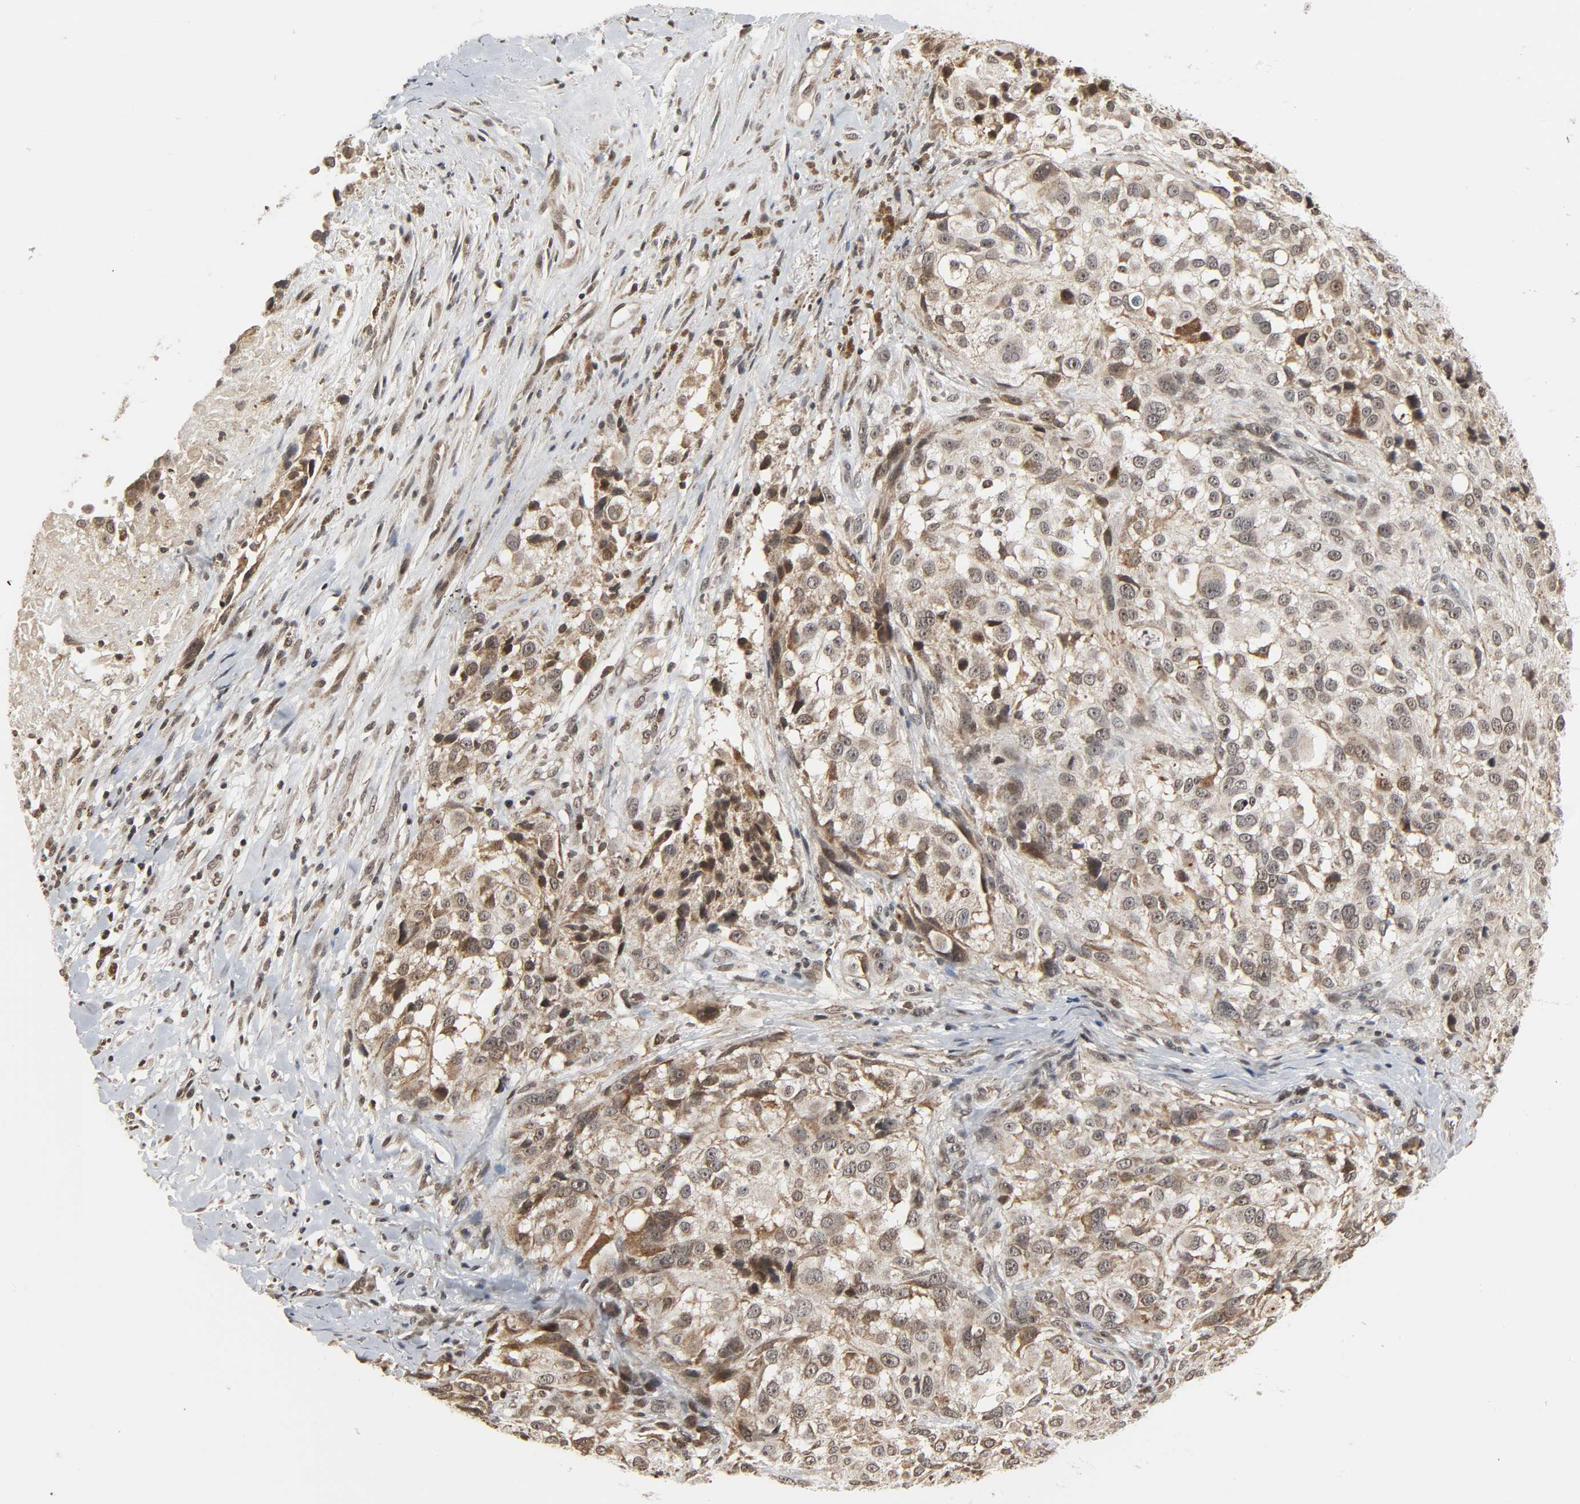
{"staining": {"intensity": "strong", "quantity": "25%-75%", "location": "cytoplasmic/membranous,nuclear"}, "tissue": "melanoma", "cell_type": "Tumor cells", "image_type": "cancer", "snomed": [{"axis": "morphology", "description": "Necrosis, NOS"}, {"axis": "morphology", "description": "Malignant melanoma, NOS"}, {"axis": "topography", "description": "Skin"}], "caption": "High-magnification brightfield microscopy of malignant melanoma stained with DAB (brown) and counterstained with hematoxylin (blue). tumor cells exhibit strong cytoplasmic/membranous and nuclear staining is present in about25%-75% of cells.", "gene": "XRCC1", "patient": {"sex": "female", "age": 87}}